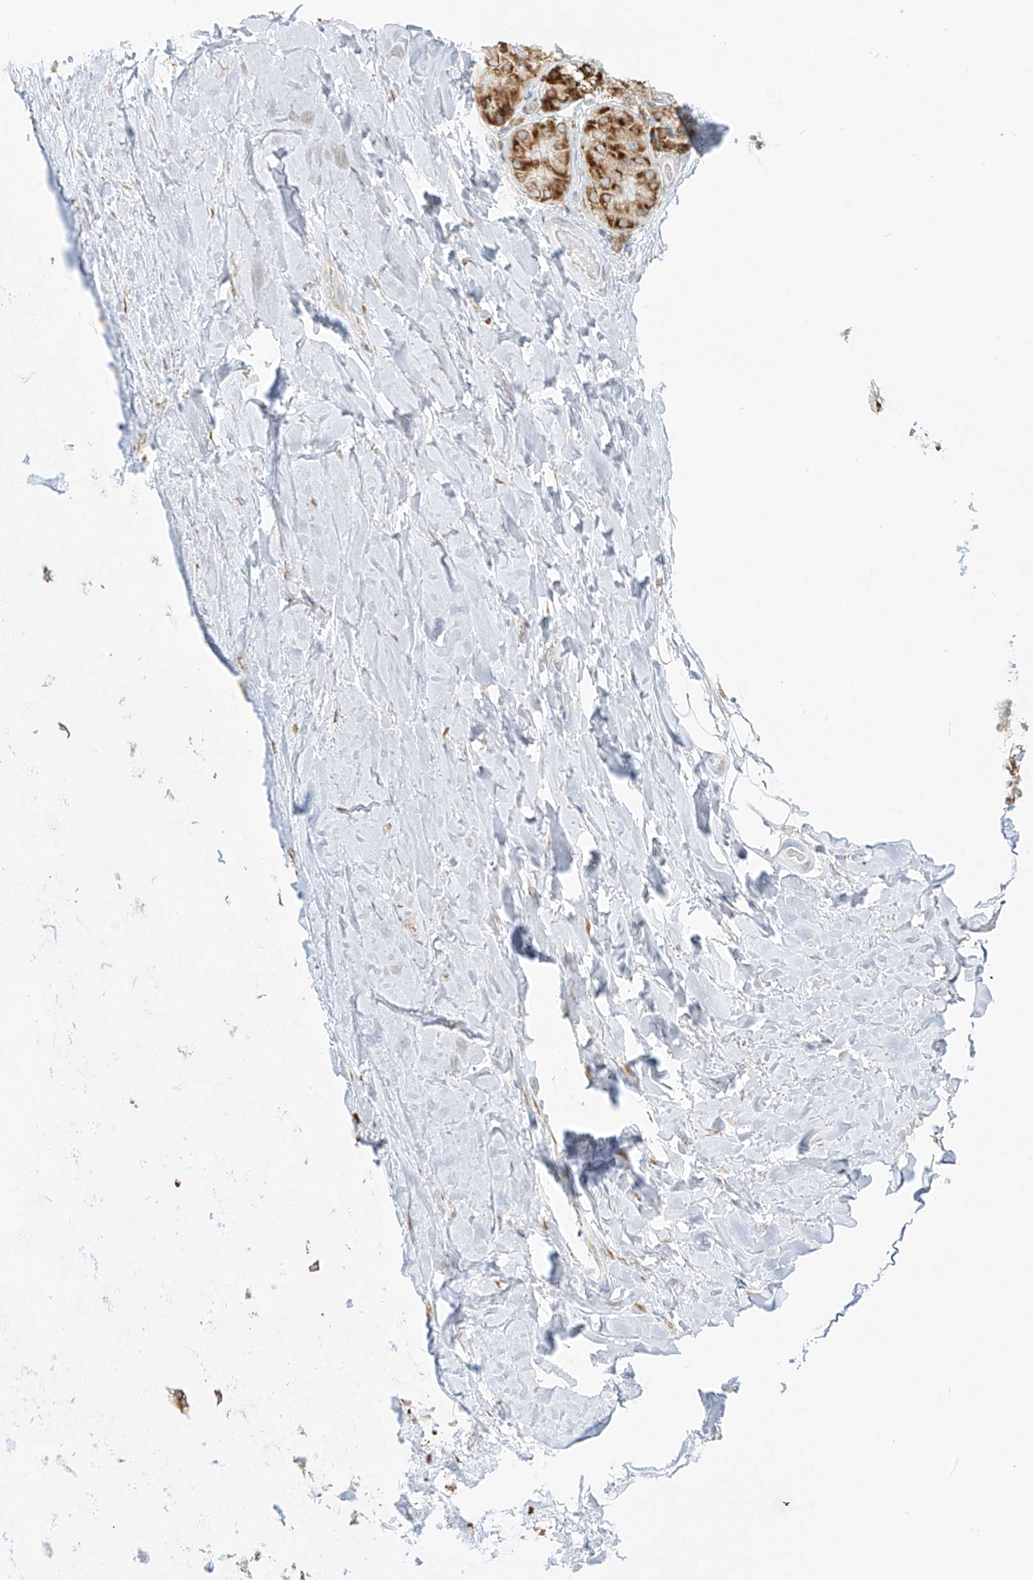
{"staining": {"intensity": "negative", "quantity": "none", "location": "none"}, "tissue": "adipose tissue", "cell_type": "Adipocytes", "image_type": "normal", "snomed": [{"axis": "morphology", "description": "Normal tissue, NOS"}, {"axis": "morphology", "description": "Squamous cell carcinoma, NOS"}, {"axis": "topography", "description": "Lymph node"}, {"axis": "topography", "description": "Bronchus"}, {"axis": "topography", "description": "Lung"}], "caption": "The image demonstrates no significant positivity in adipocytes of adipose tissue.", "gene": "LRRC59", "patient": {"sex": "male", "age": 66}}